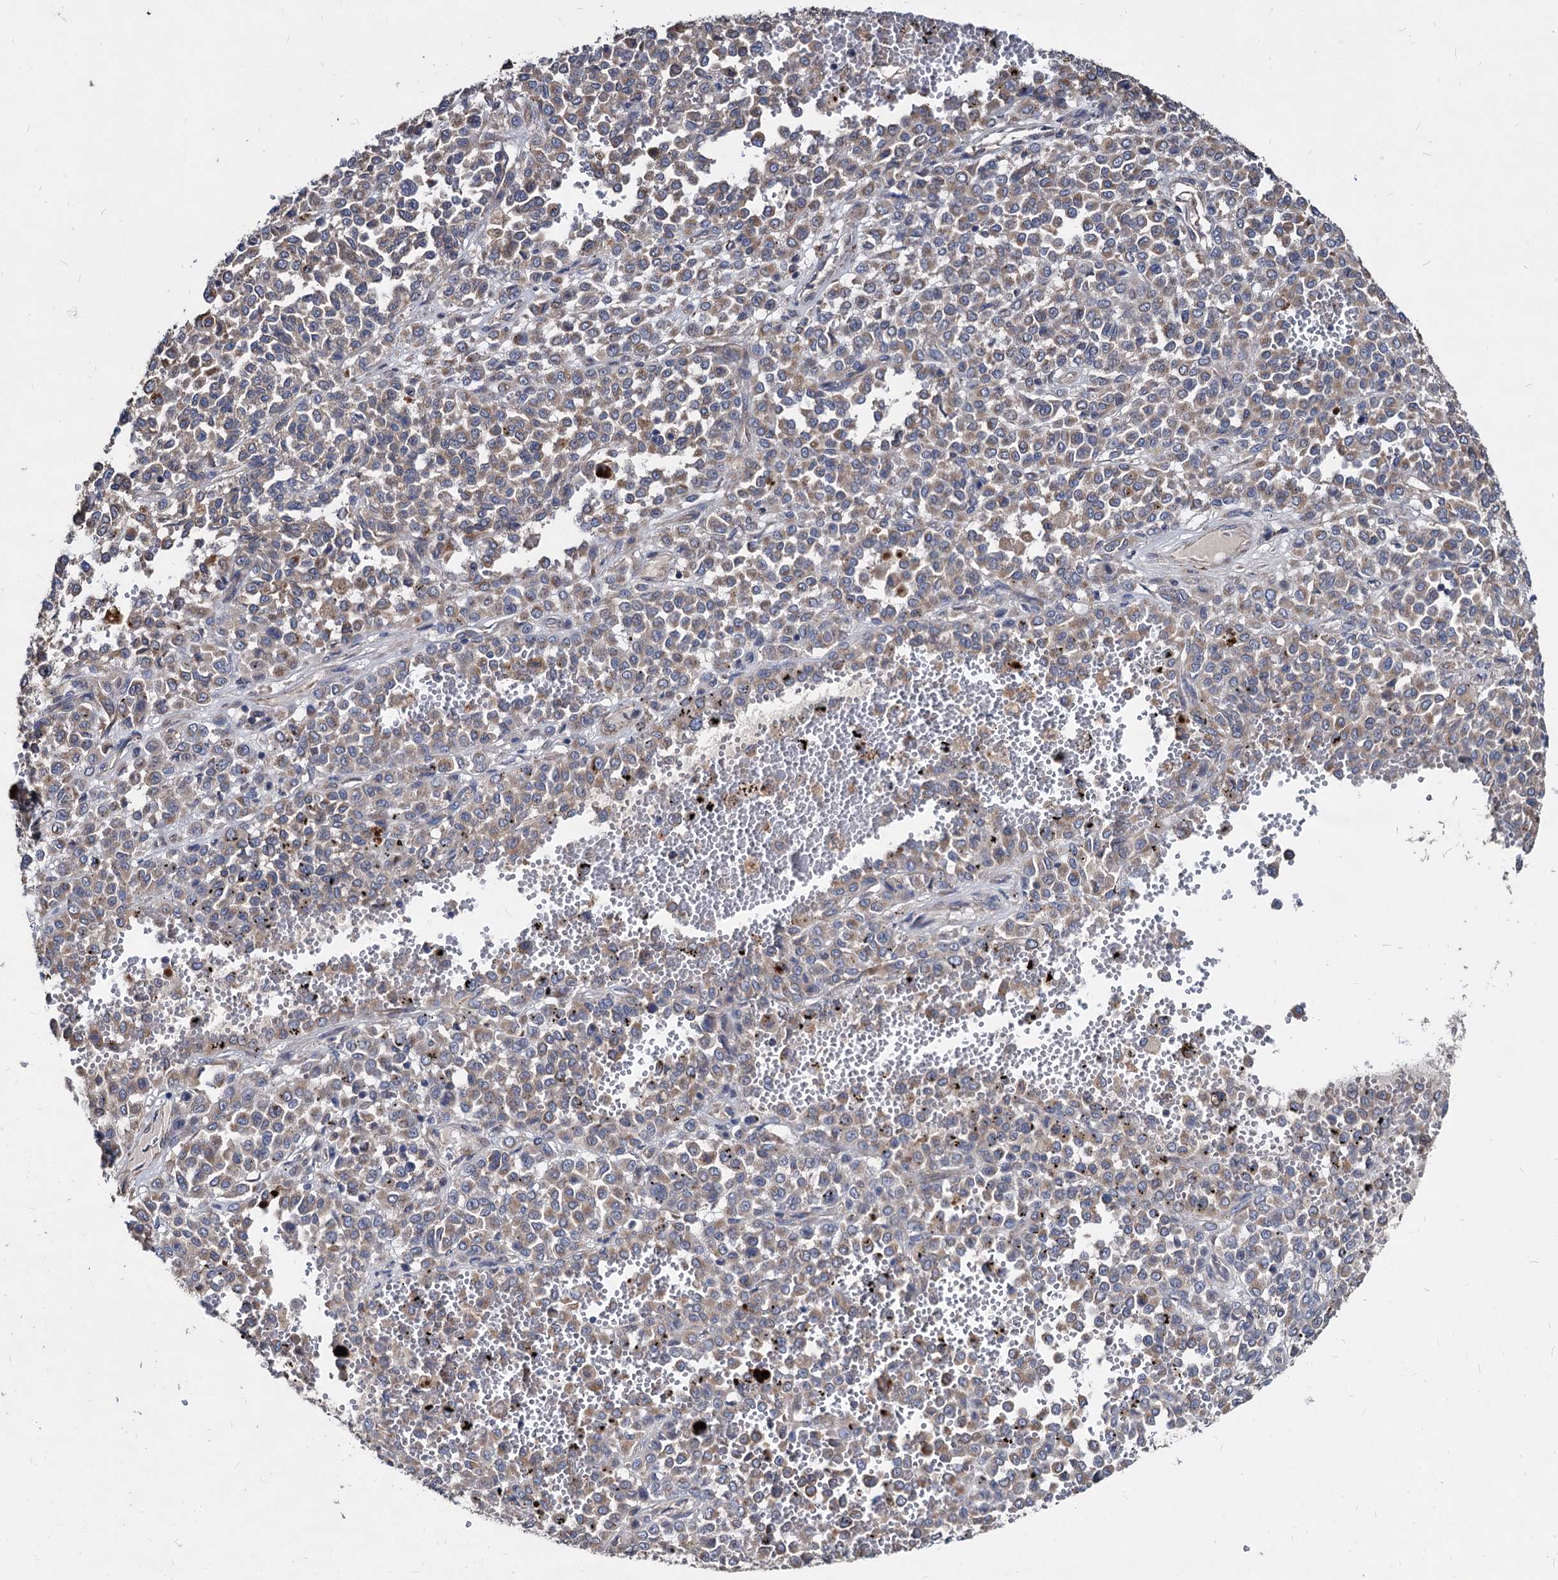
{"staining": {"intensity": "weak", "quantity": ">75%", "location": "cytoplasmic/membranous"}, "tissue": "melanoma", "cell_type": "Tumor cells", "image_type": "cancer", "snomed": [{"axis": "morphology", "description": "Malignant melanoma, Metastatic site"}, {"axis": "topography", "description": "Pancreas"}], "caption": "Melanoma stained with a protein marker displays weak staining in tumor cells.", "gene": "WDR11", "patient": {"sex": "female", "age": 30}}